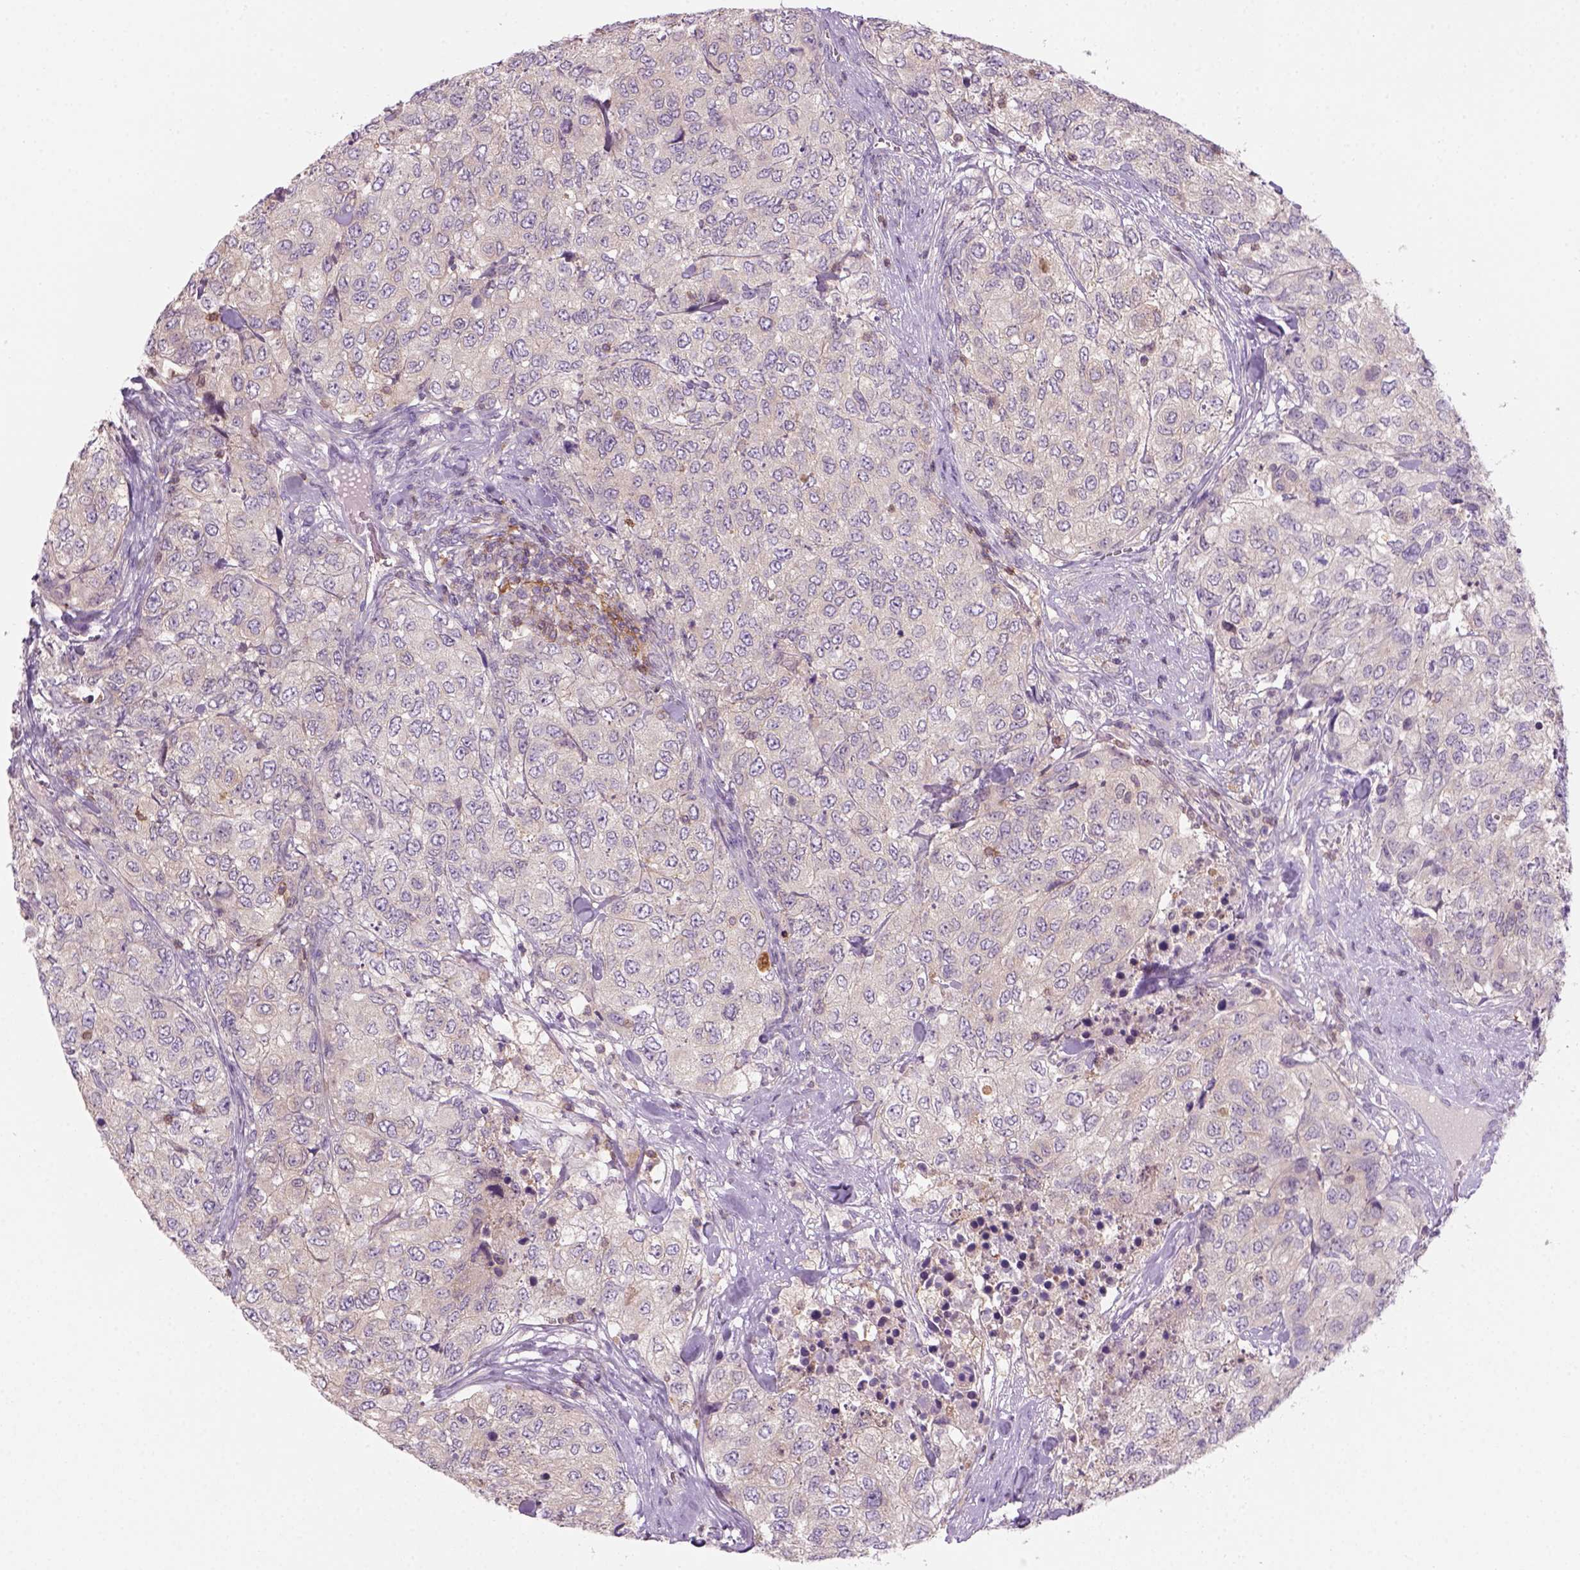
{"staining": {"intensity": "negative", "quantity": "none", "location": "none"}, "tissue": "urothelial cancer", "cell_type": "Tumor cells", "image_type": "cancer", "snomed": [{"axis": "morphology", "description": "Urothelial carcinoma, High grade"}, {"axis": "topography", "description": "Urinary bladder"}], "caption": "Tumor cells are negative for brown protein staining in urothelial carcinoma (high-grade).", "gene": "GOT1", "patient": {"sex": "female", "age": 78}}